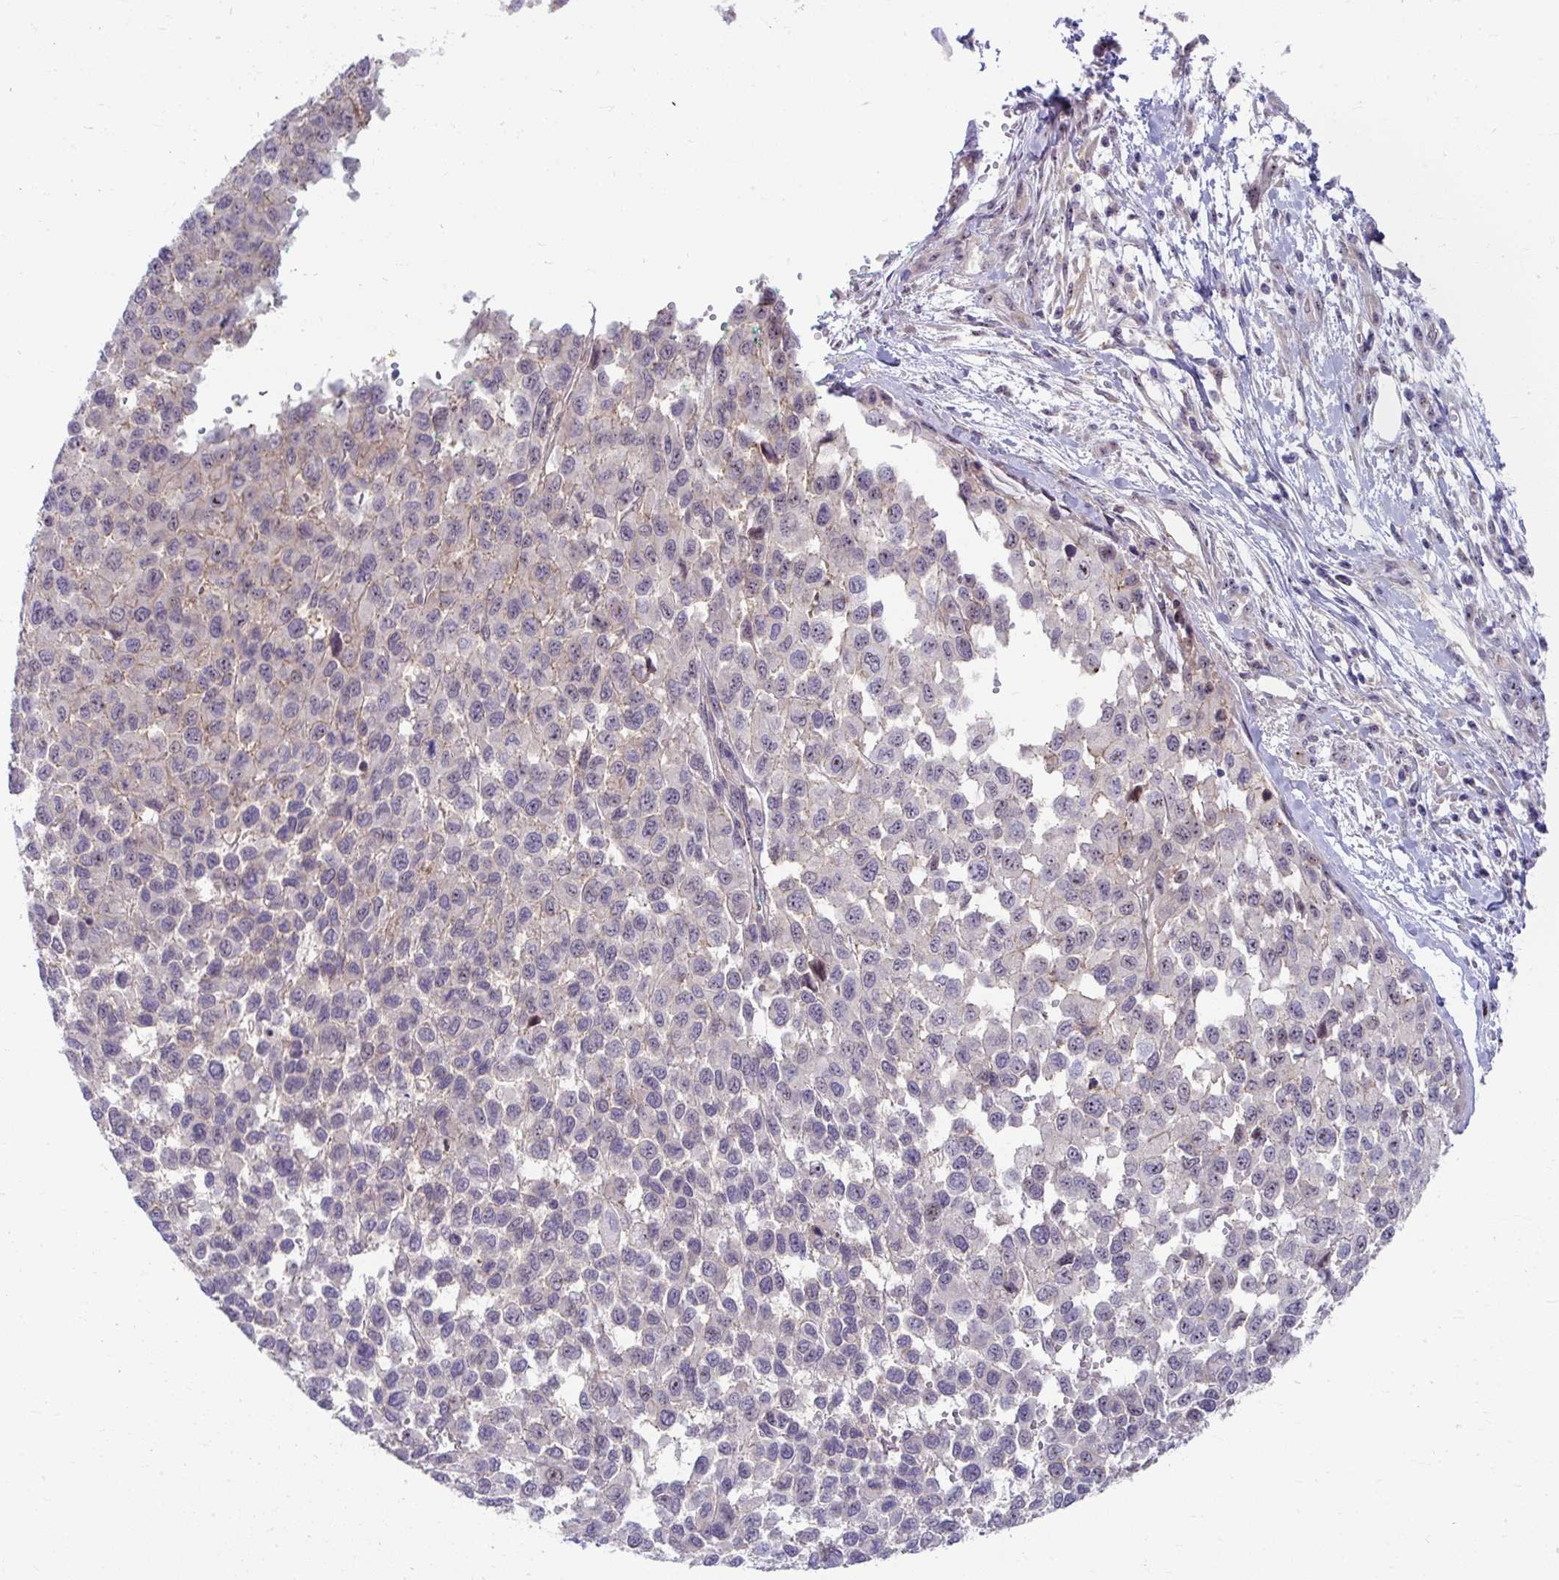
{"staining": {"intensity": "negative", "quantity": "none", "location": "none"}, "tissue": "melanoma", "cell_type": "Tumor cells", "image_type": "cancer", "snomed": [{"axis": "morphology", "description": "Malignant melanoma, NOS"}, {"axis": "topography", "description": "Skin"}], "caption": "IHC micrograph of neoplastic tissue: melanoma stained with DAB (3,3'-diaminobenzidine) reveals no significant protein positivity in tumor cells.", "gene": "MUS81", "patient": {"sex": "male", "age": 62}}